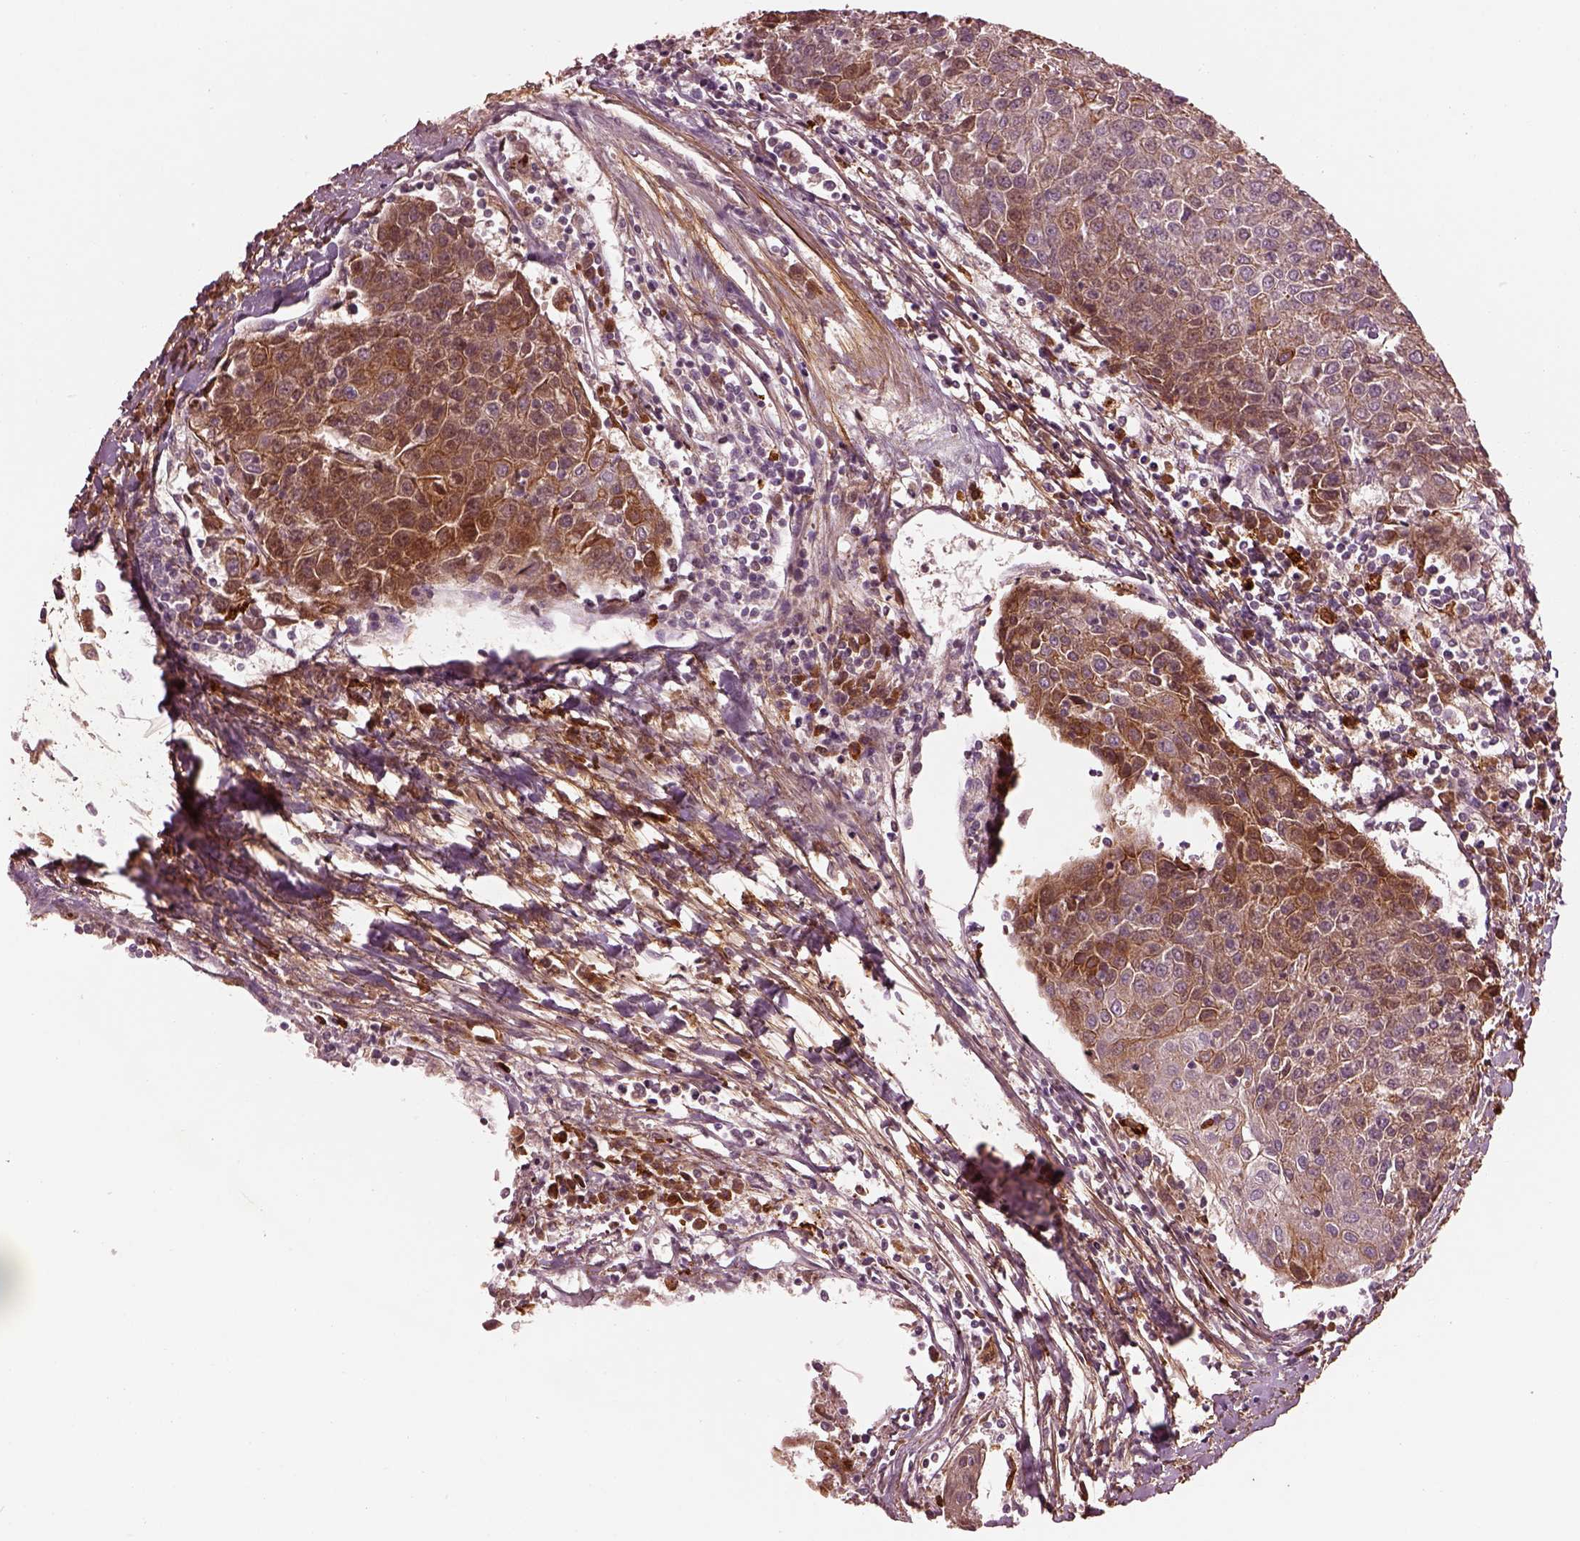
{"staining": {"intensity": "moderate", "quantity": "<25%", "location": "cytoplasmic/membranous"}, "tissue": "urothelial cancer", "cell_type": "Tumor cells", "image_type": "cancer", "snomed": [{"axis": "morphology", "description": "Urothelial carcinoma, High grade"}, {"axis": "topography", "description": "Urinary bladder"}], "caption": "Human urothelial cancer stained with a protein marker shows moderate staining in tumor cells.", "gene": "EFEMP1", "patient": {"sex": "female", "age": 85}}